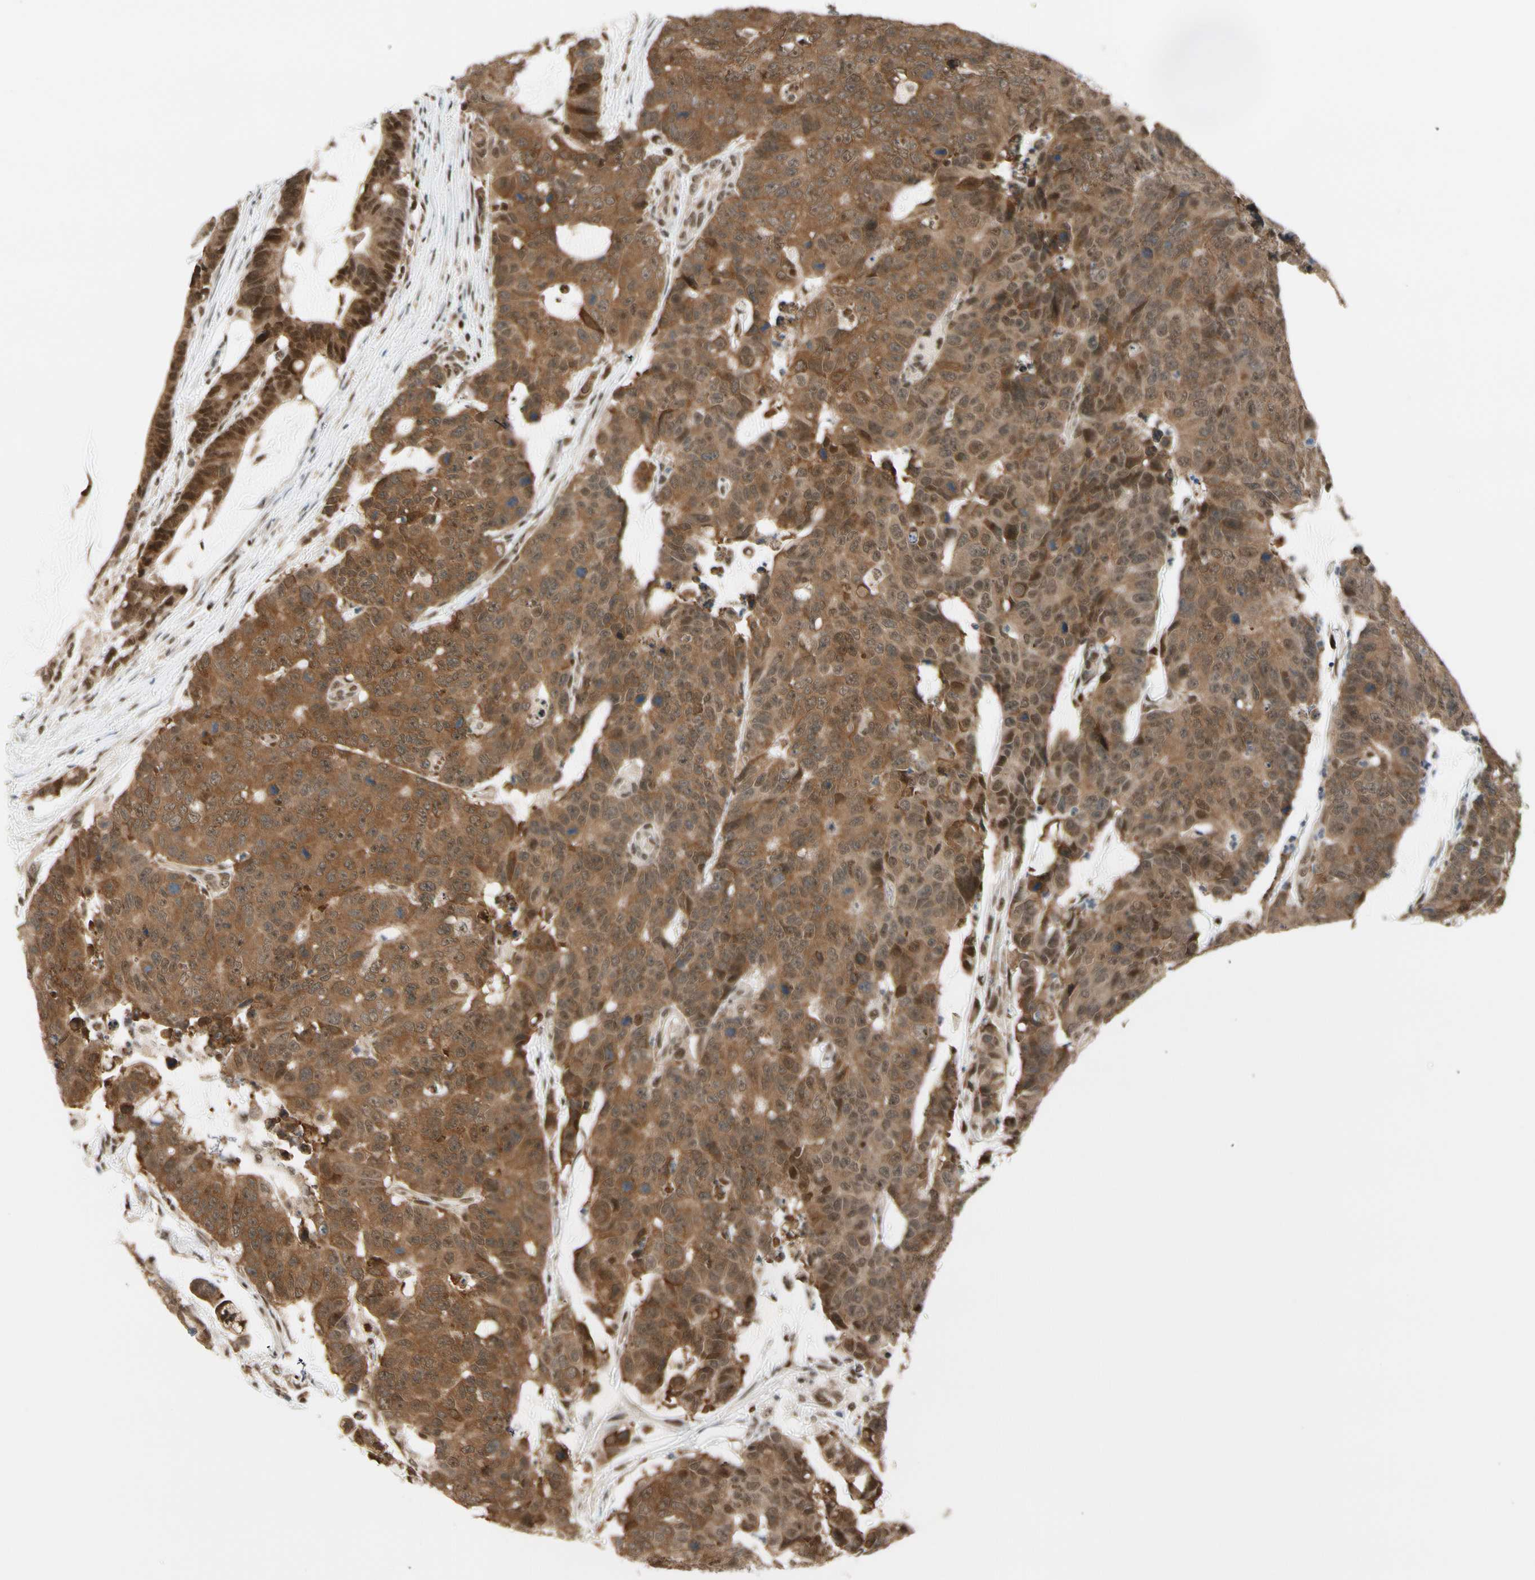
{"staining": {"intensity": "moderate", "quantity": ">75%", "location": "cytoplasmic/membranous,nuclear"}, "tissue": "colorectal cancer", "cell_type": "Tumor cells", "image_type": "cancer", "snomed": [{"axis": "morphology", "description": "Adenocarcinoma, NOS"}, {"axis": "topography", "description": "Colon"}], "caption": "Immunohistochemical staining of colorectal cancer (adenocarcinoma) reveals medium levels of moderate cytoplasmic/membranous and nuclear protein positivity in approximately >75% of tumor cells.", "gene": "DAXX", "patient": {"sex": "female", "age": 86}}